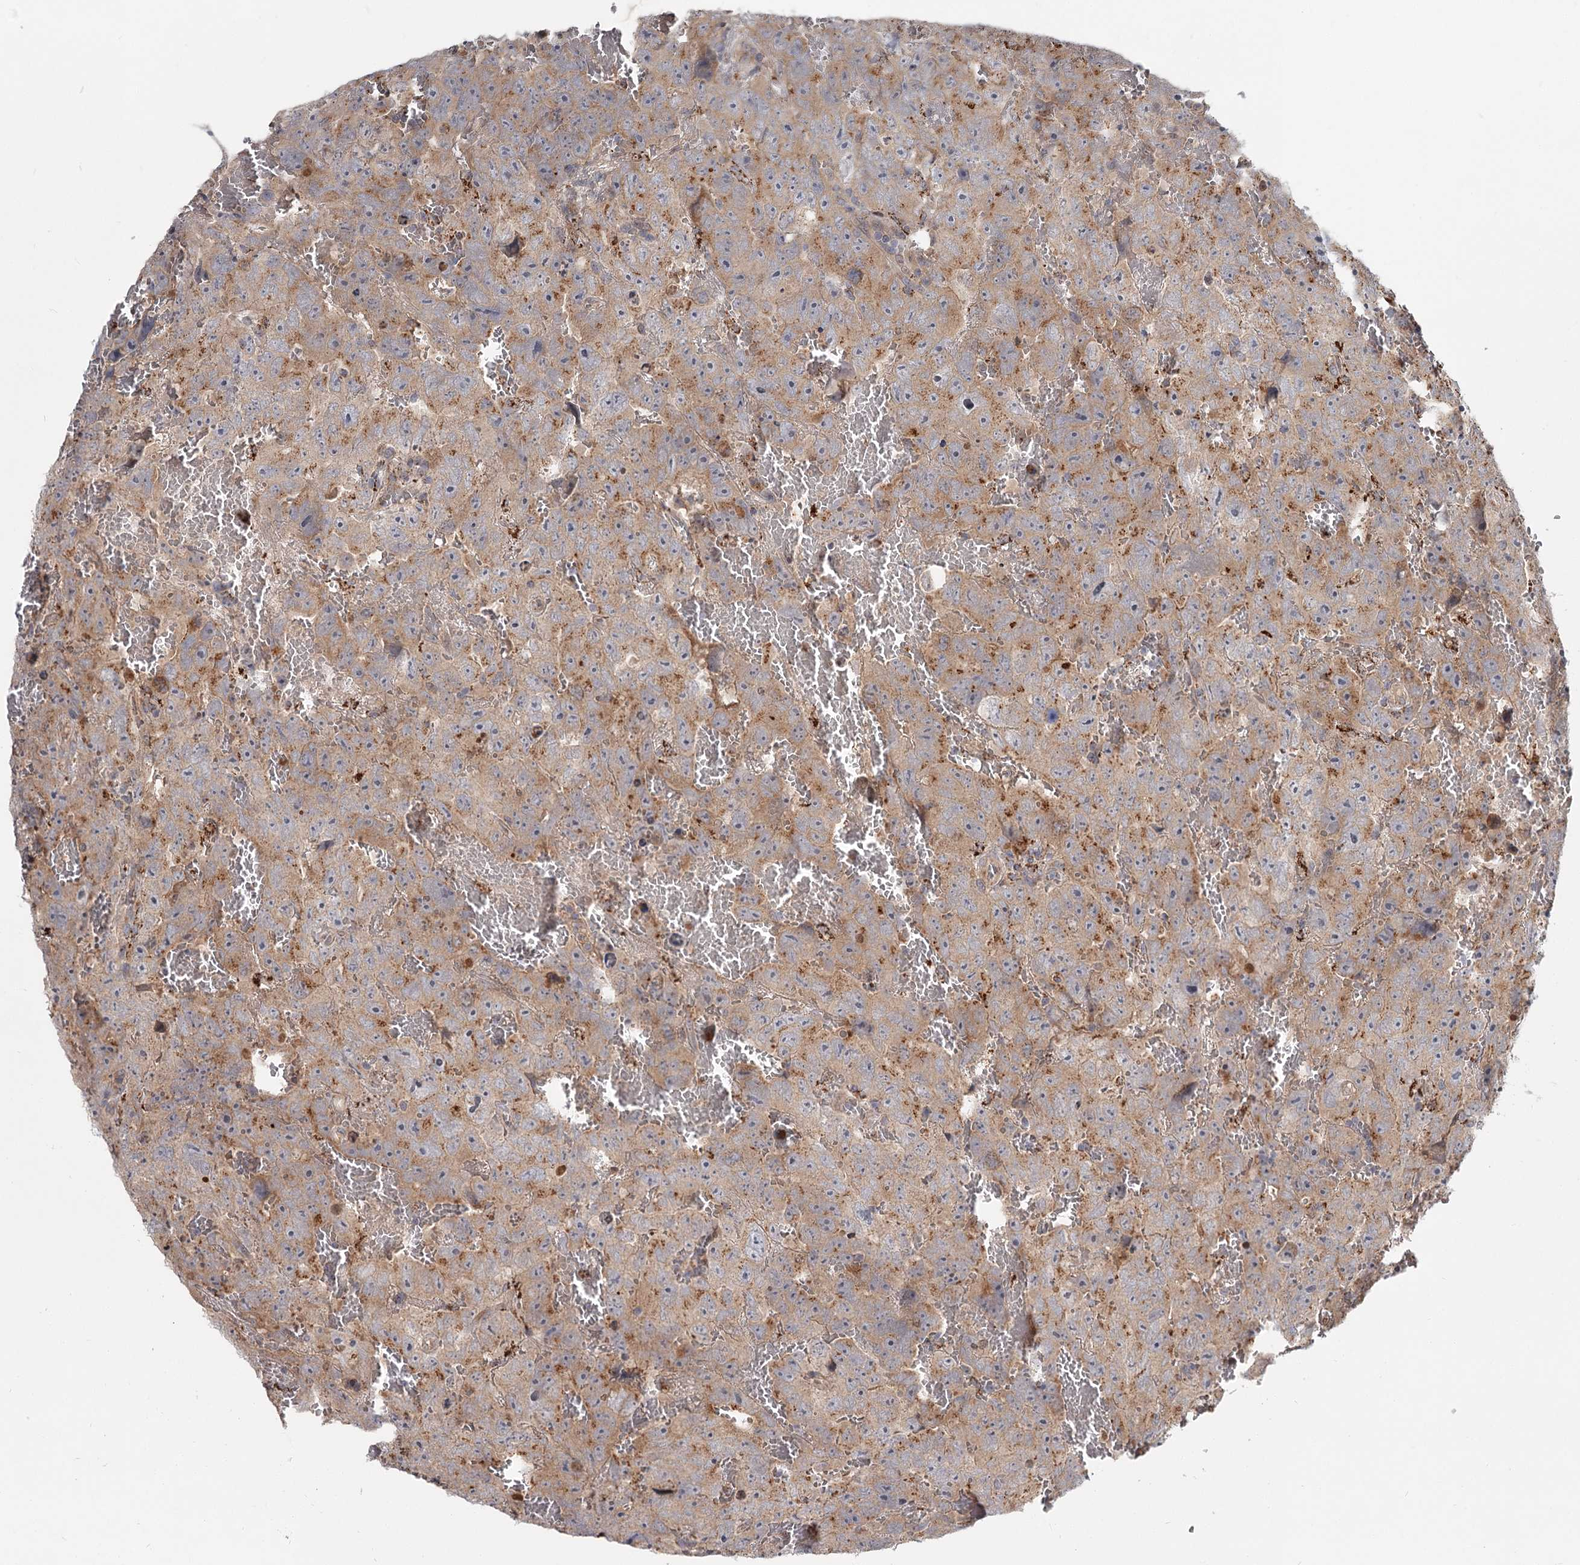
{"staining": {"intensity": "moderate", "quantity": "25%-75%", "location": "cytoplasmic/membranous"}, "tissue": "testis cancer", "cell_type": "Tumor cells", "image_type": "cancer", "snomed": [{"axis": "morphology", "description": "Carcinoma, Embryonal, NOS"}, {"axis": "topography", "description": "Testis"}], "caption": "An image showing moderate cytoplasmic/membranous positivity in approximately 25%-75% of tumor cells in embryonal carcinoma (testis), as visualized by brown immunohistochemical staining.", "gene": "CDC123", "patient": {"sex": "male", "age": 45}}